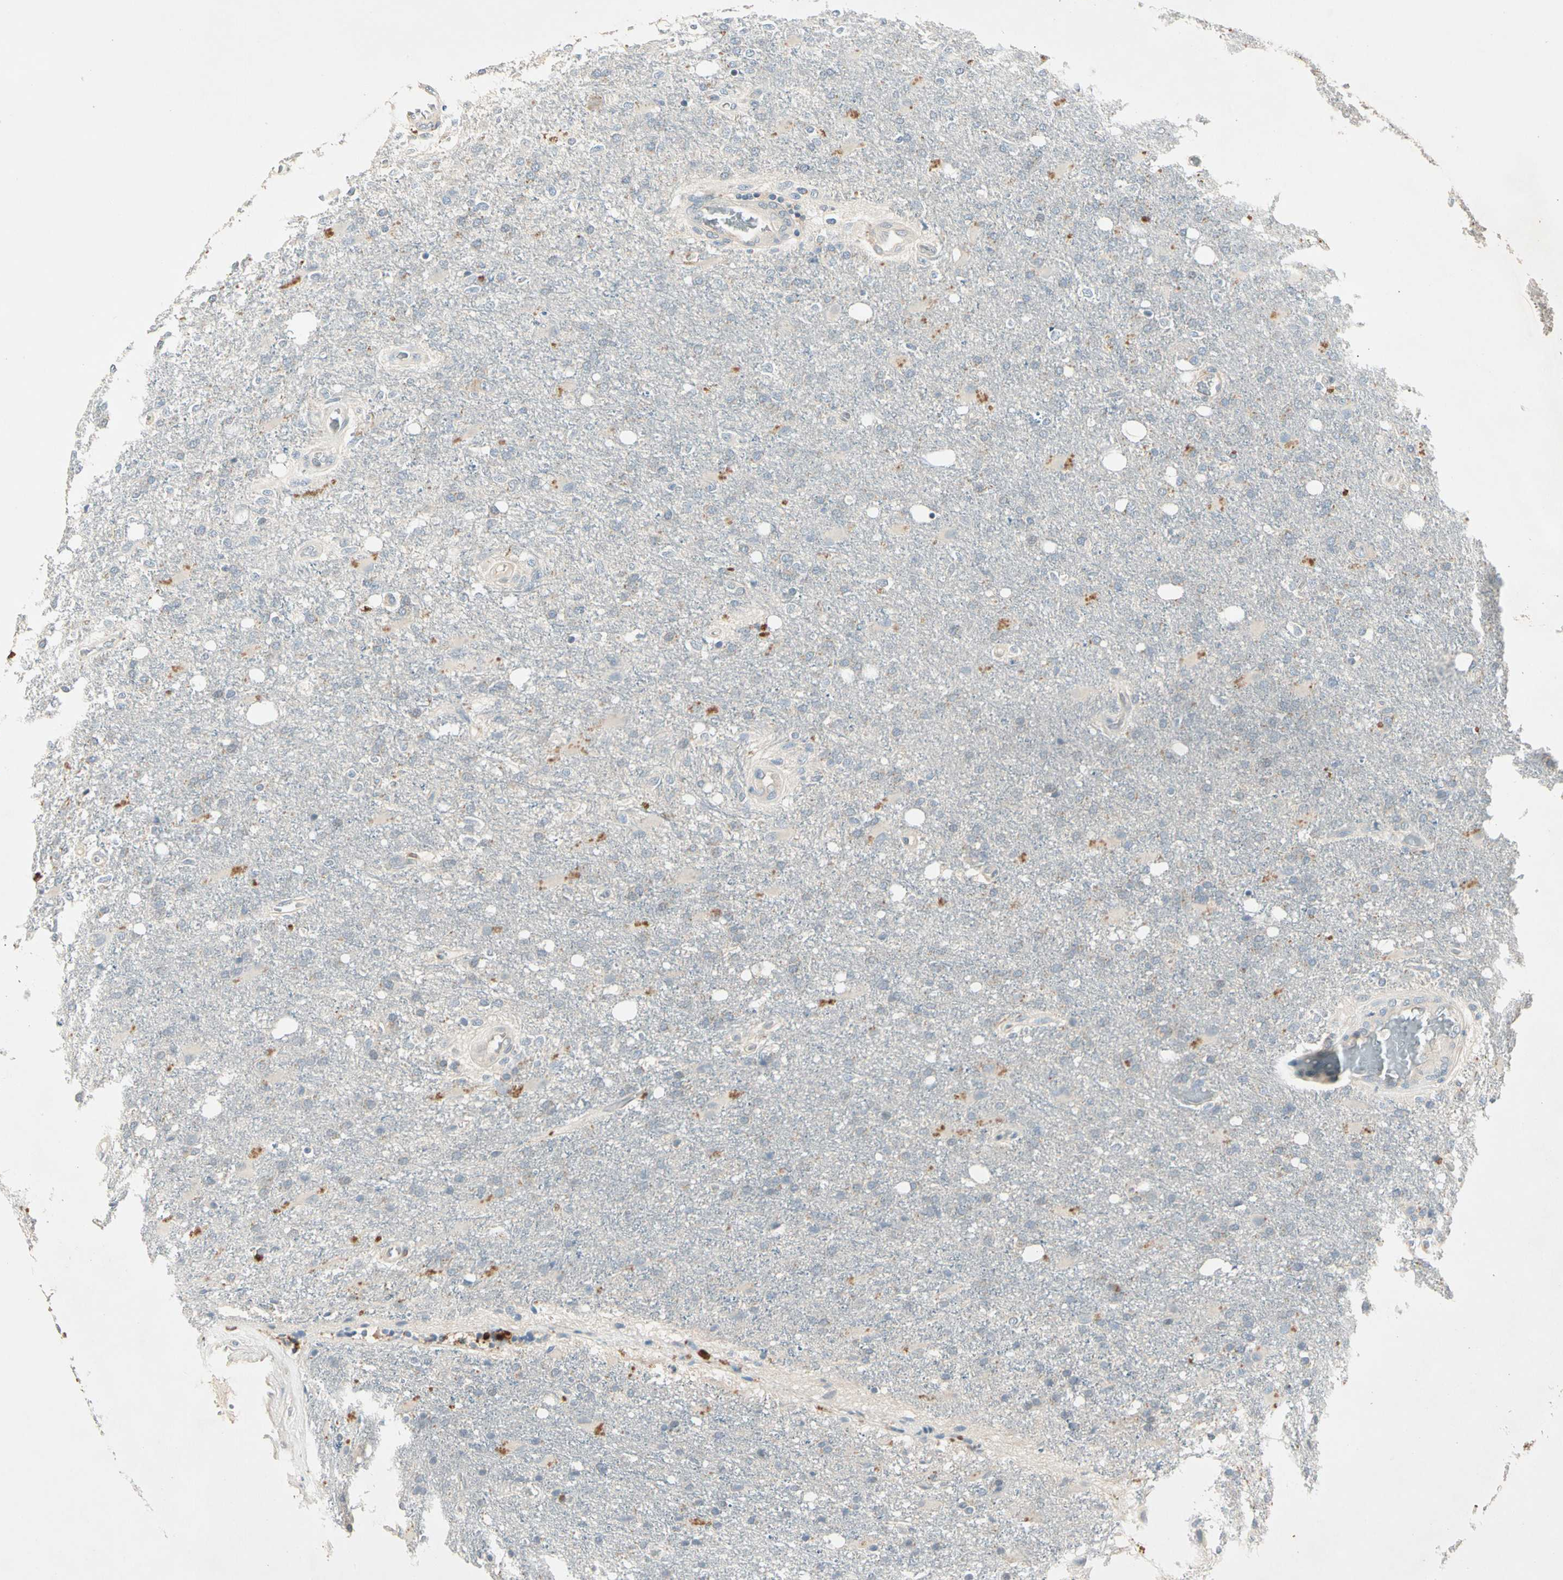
{"staining": {"intensity": "negative", "quantity": "none", "location": "none"}, "tissue": "glioma", "cell_type": "Tumor cells", "image_type": "cancer", "snomed": [{"axis": "morphology", "description": "Normal tissue, NOS"}, {"axis": "morphology", "description": "Glioma, malignant, High grade"}, {"axis": "topography", "description": "Cerebral cortex"}], "caption": "A micrograph of human malignant high-grade glioma is negative for staining in tumor cells. Nuclei are stained in blue.", "gene": "IL1R1", "patient": {"sex": "male", "age": 77}}